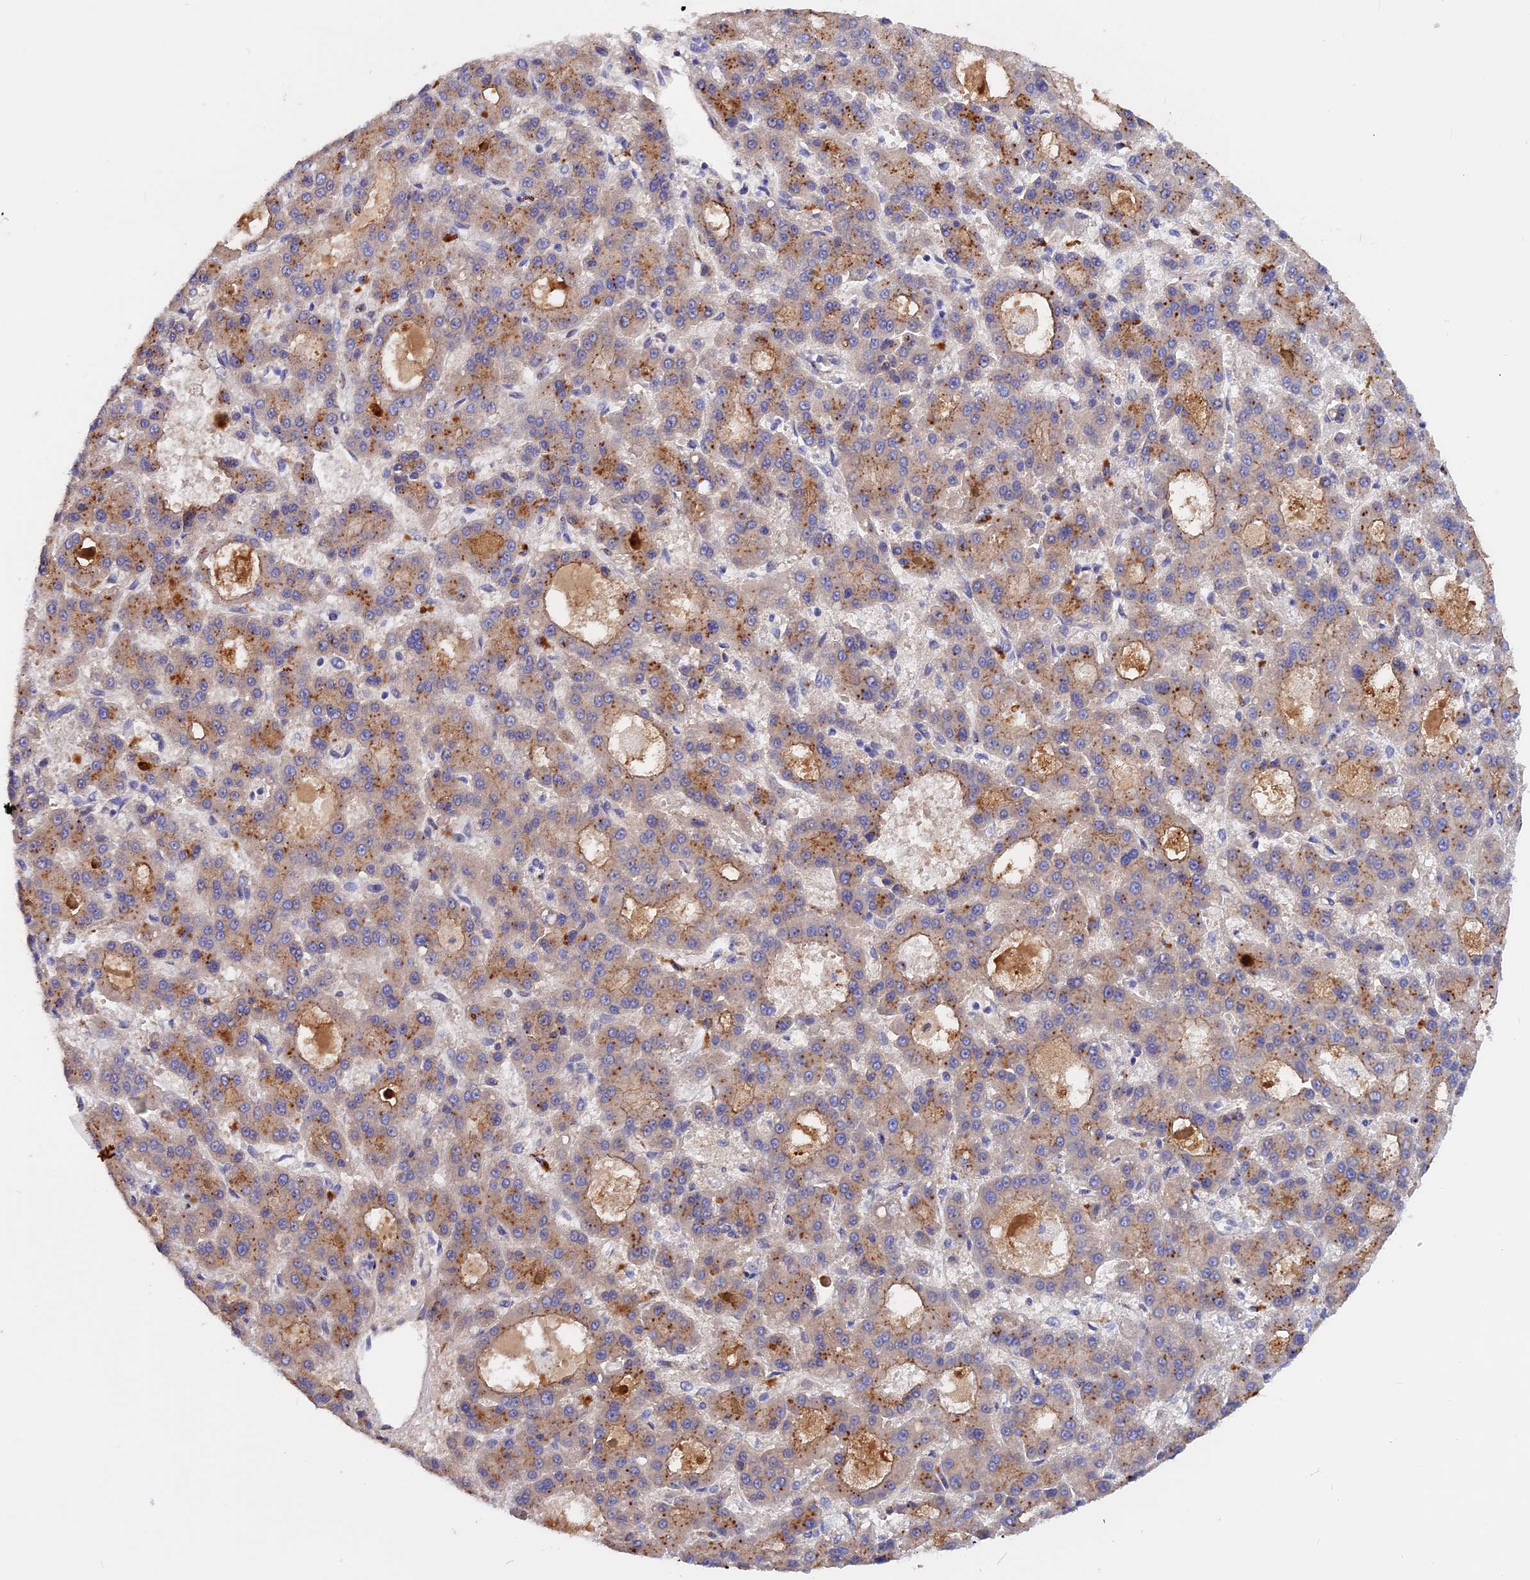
{"staining": {"intensity": "moderate", "quantity": ">75%", "location": "cytoplasmic/membranous"}, "tissue": "liver cancer", "cell_type": "Tumor cells", "image_type": "cancer", "snomed": [{"axis": "morphology", "description": "Carcinoma, Hepatocellular, NOS"}, {"axis": "topography", "description": "Liver"}], "caption": "Human liver cancer stained with a protein marker displays moderate staining in tumor cells.", "gene": "GK5", "patient": {"sex": "male", "age": 70}}